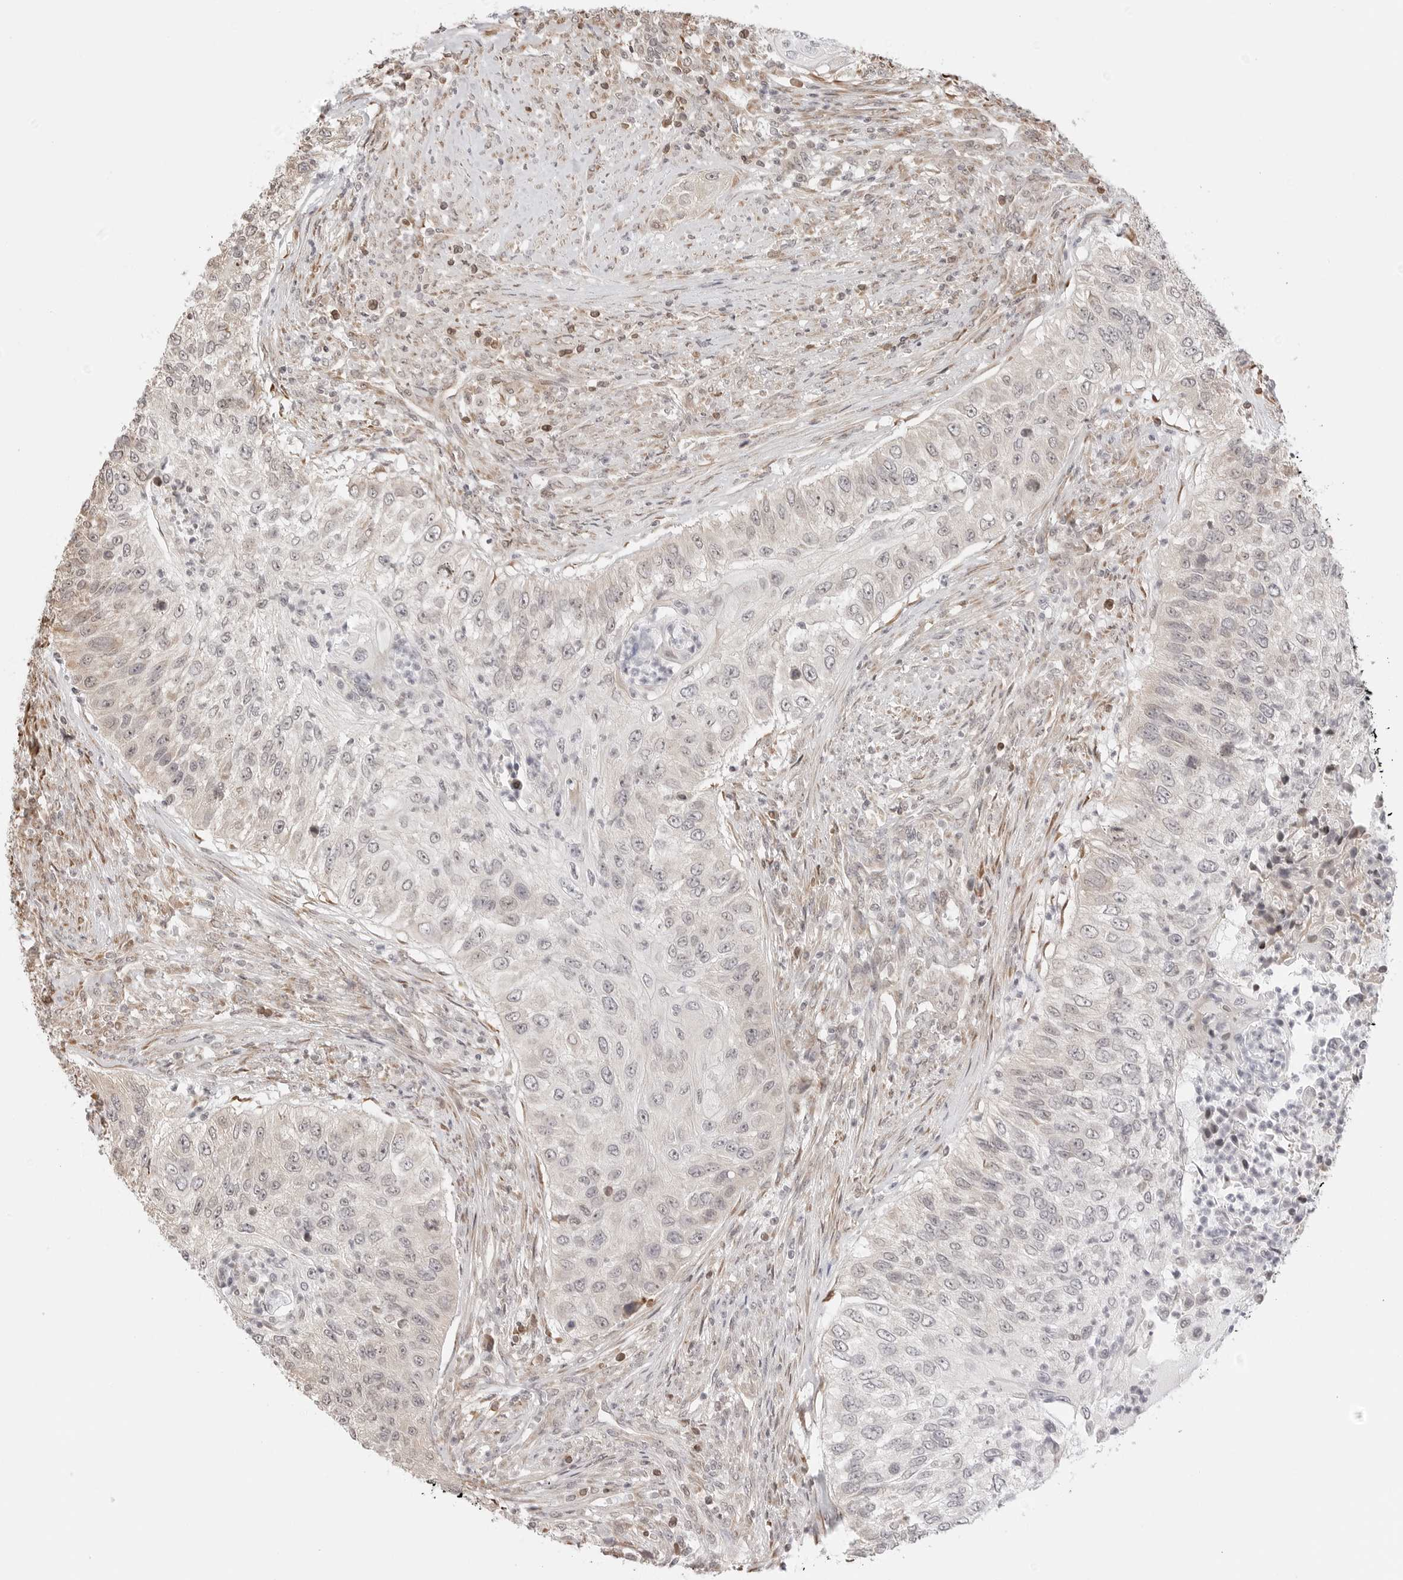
{"staining": {"intensity": "negative", "quantity": "none", "location": "none"}, "tissue": "urothelial cancer", "cell_type": "Tumor cells", "image_type": "cancer", "snomed": [{"axis": "morphology", "description": "Urothelial carcinoma, High grade"}, {"axis": "topography", "description": "Urinary bladder"}], "caption": "This is a photomicrograph of immunohistochemistry (IHC) staining of urothelial carcinoma (high-grade), which shows no expression in tumor cells.", "gene": "FKBP14", "patient": {"sex": "female", "age": 60}}